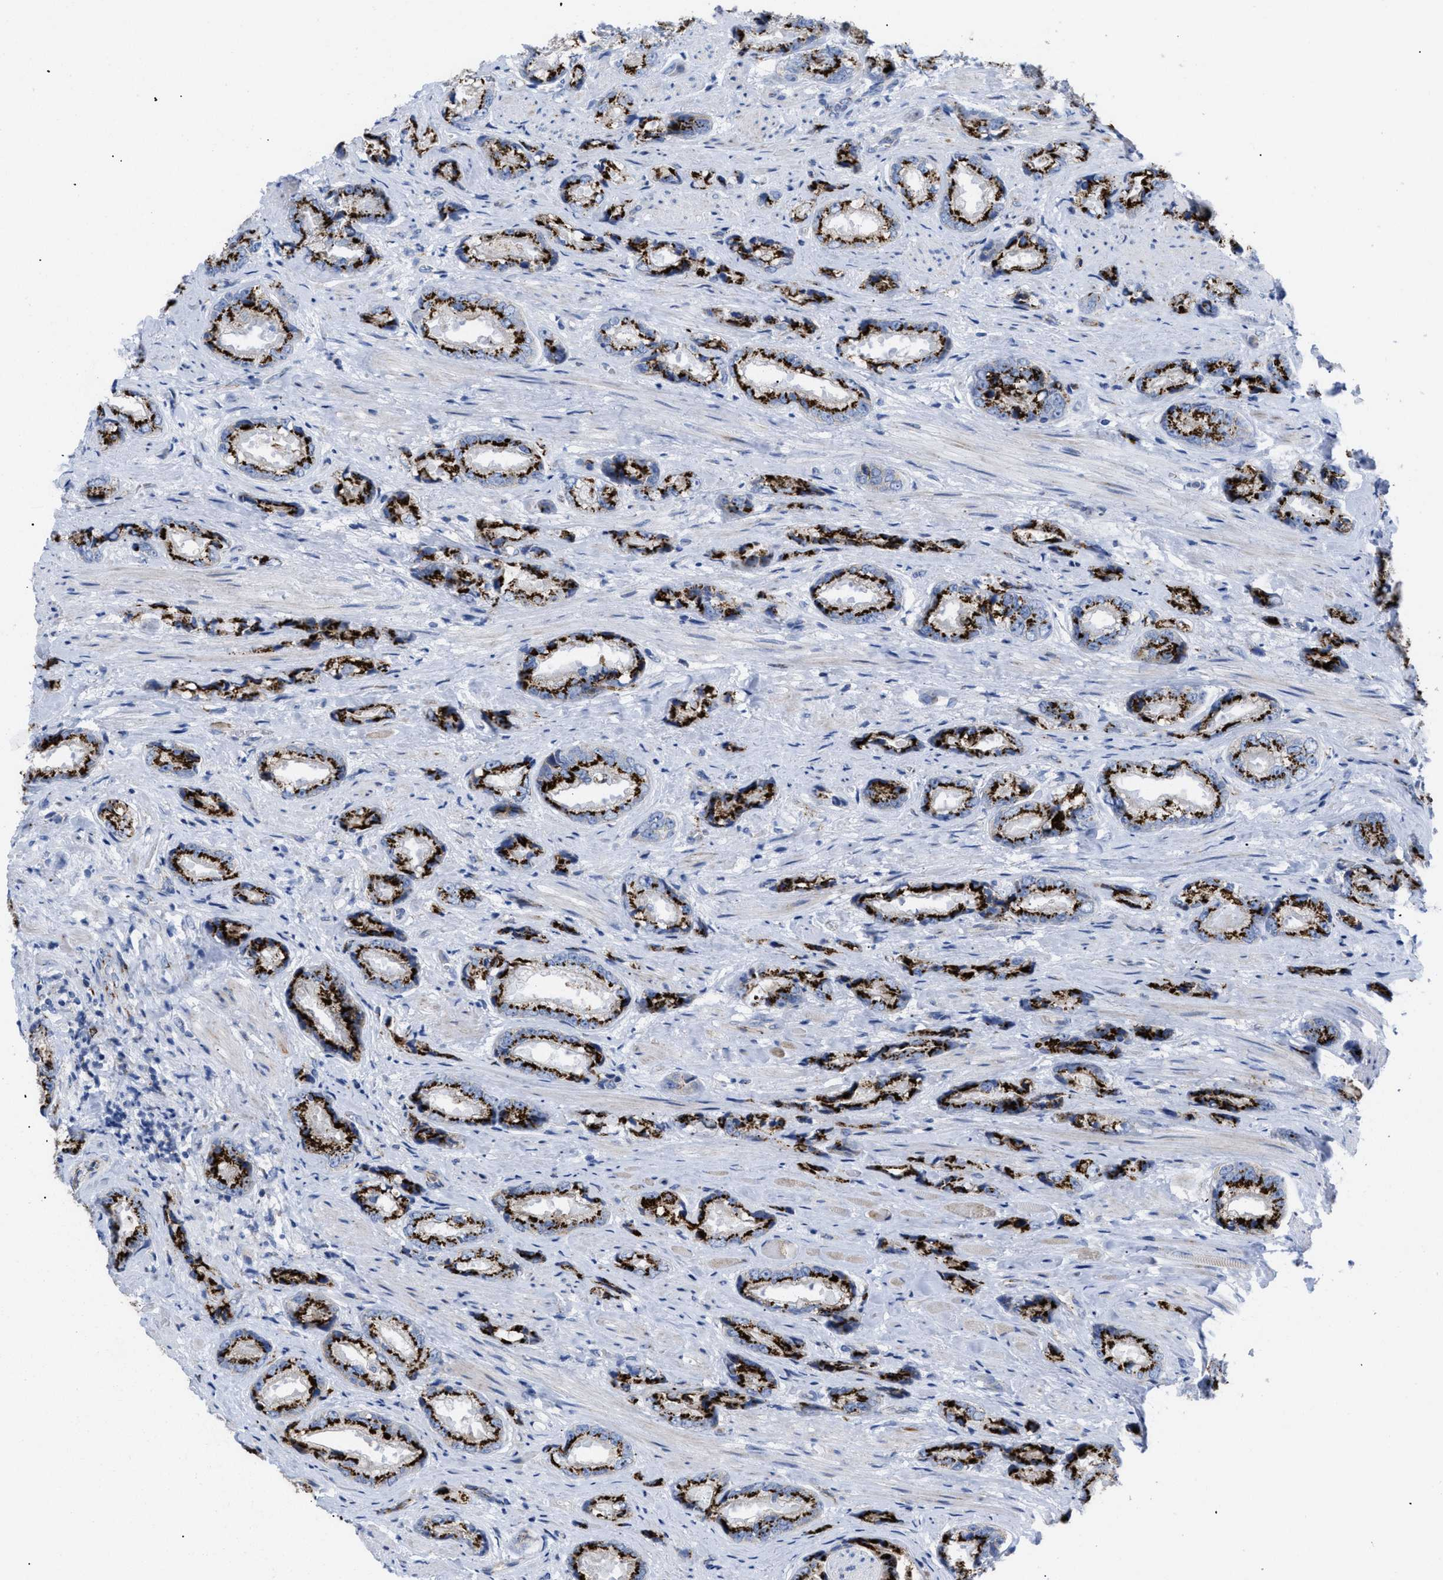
{"staining": {"intensity": "strong", "quantity": ">75%", "location": "cytoplasmic/membranous"}, "tissue": "prostate cancer", "cell_type": "Tumor cells", "image_type": "cancer", "snomed": [{"axis": "morphology", "description": "Adenocarcinoma, High grade"}, {"axis": "topography", "description": "Prostate"}], "caption": "Prostate cancer stained for a protein shows strong cytoplasmic/membranous positivity in tumor cells.", "gene": "TMEM17", "patient": {"sex": "male", "age": 61}}